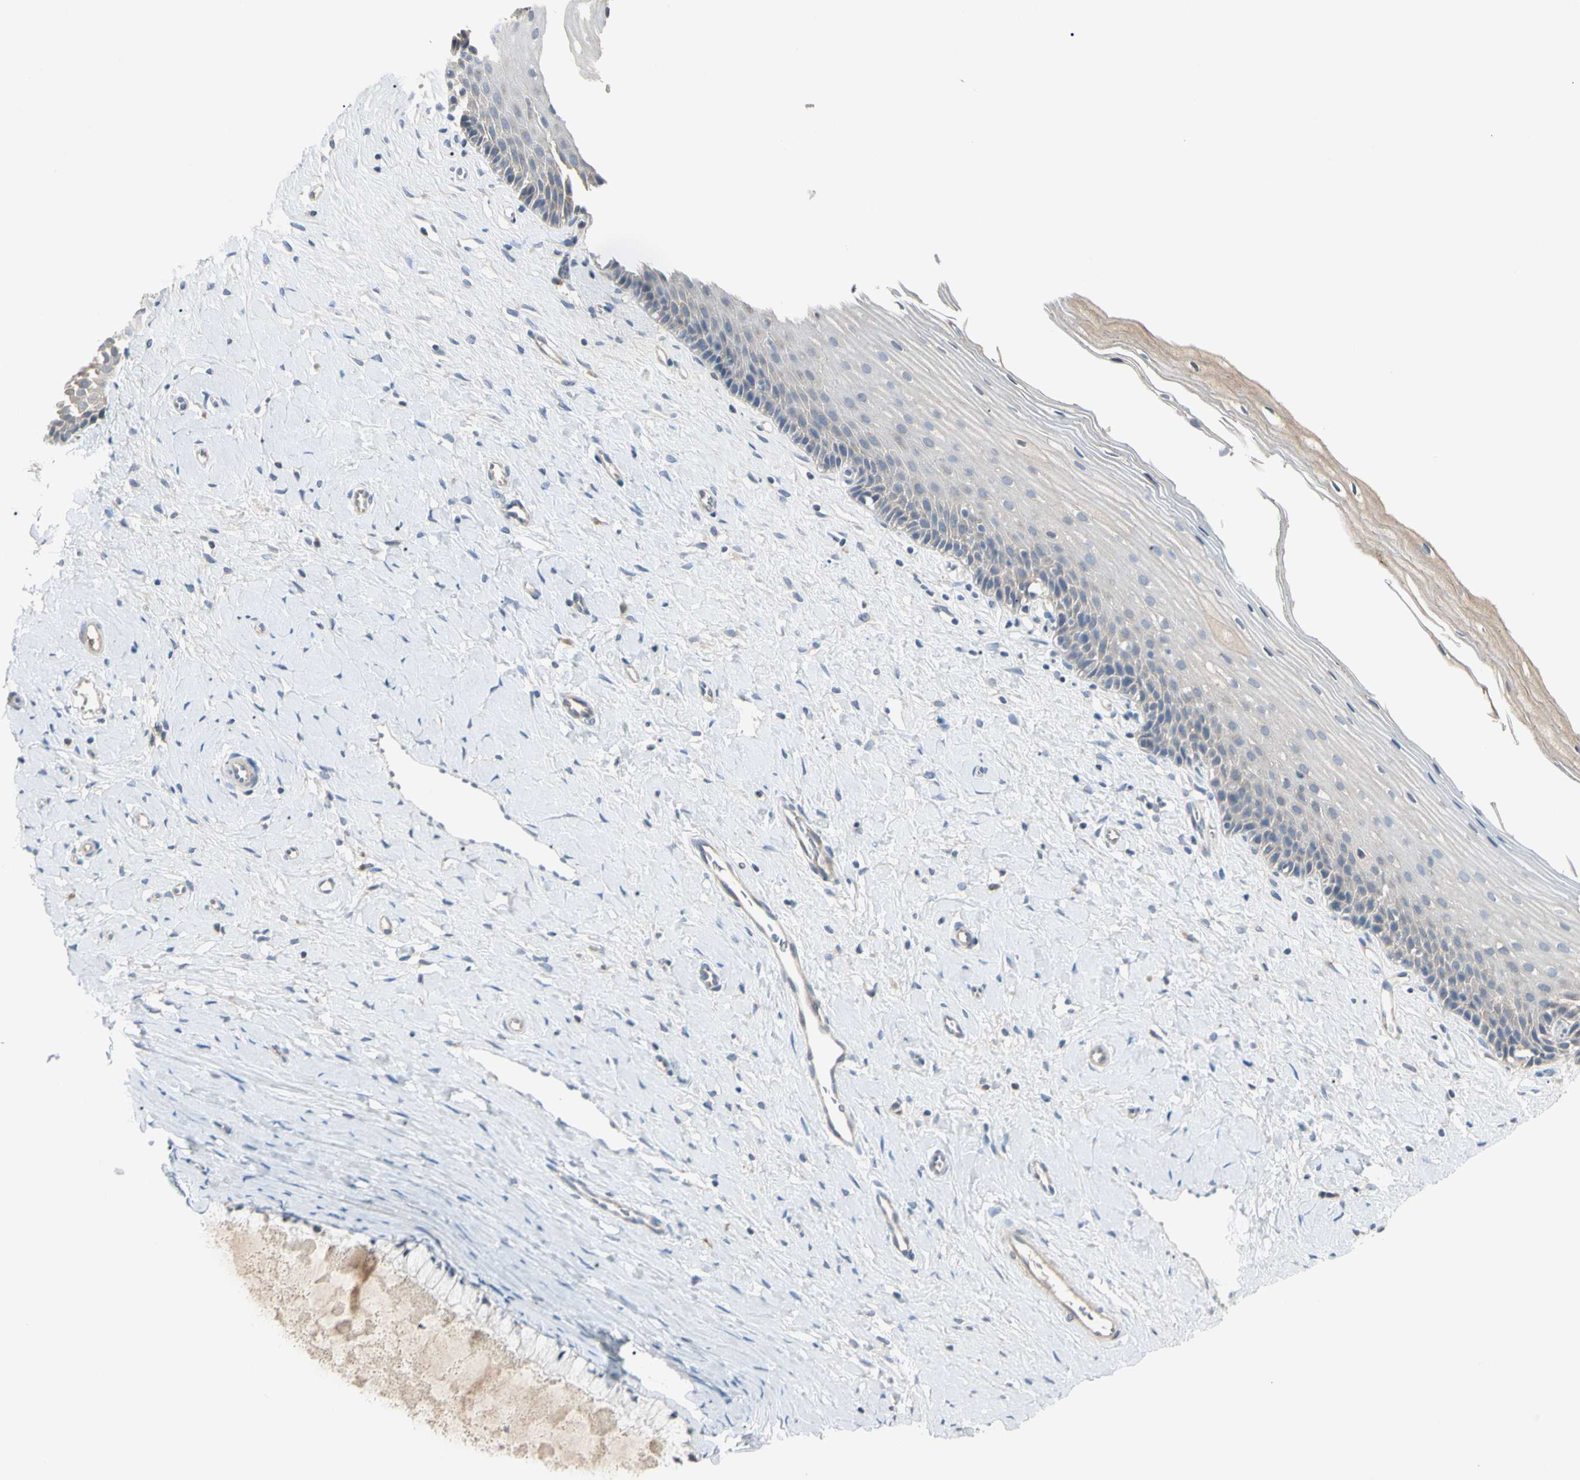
{"staining": {"intensity": "negative", "quantity": "none", "location": "none"}, "tissue": "cervix", "cell_type": "Glandular cells", "image_type": "normal", "snomed": [{"axis": "morphology", "description": "Normal tissue, NOS"}, {"axis": "topography", "description": "Cervix"}], "caption": "DAB immunohistochemical staining of benign cervix displays no significant expression in glandular cells. (Immunohistochemistry (ihc), brightfield microscopy, high magnification).", "gene": "PRSS21", "patient": {"sex": "female", "age": 39}}